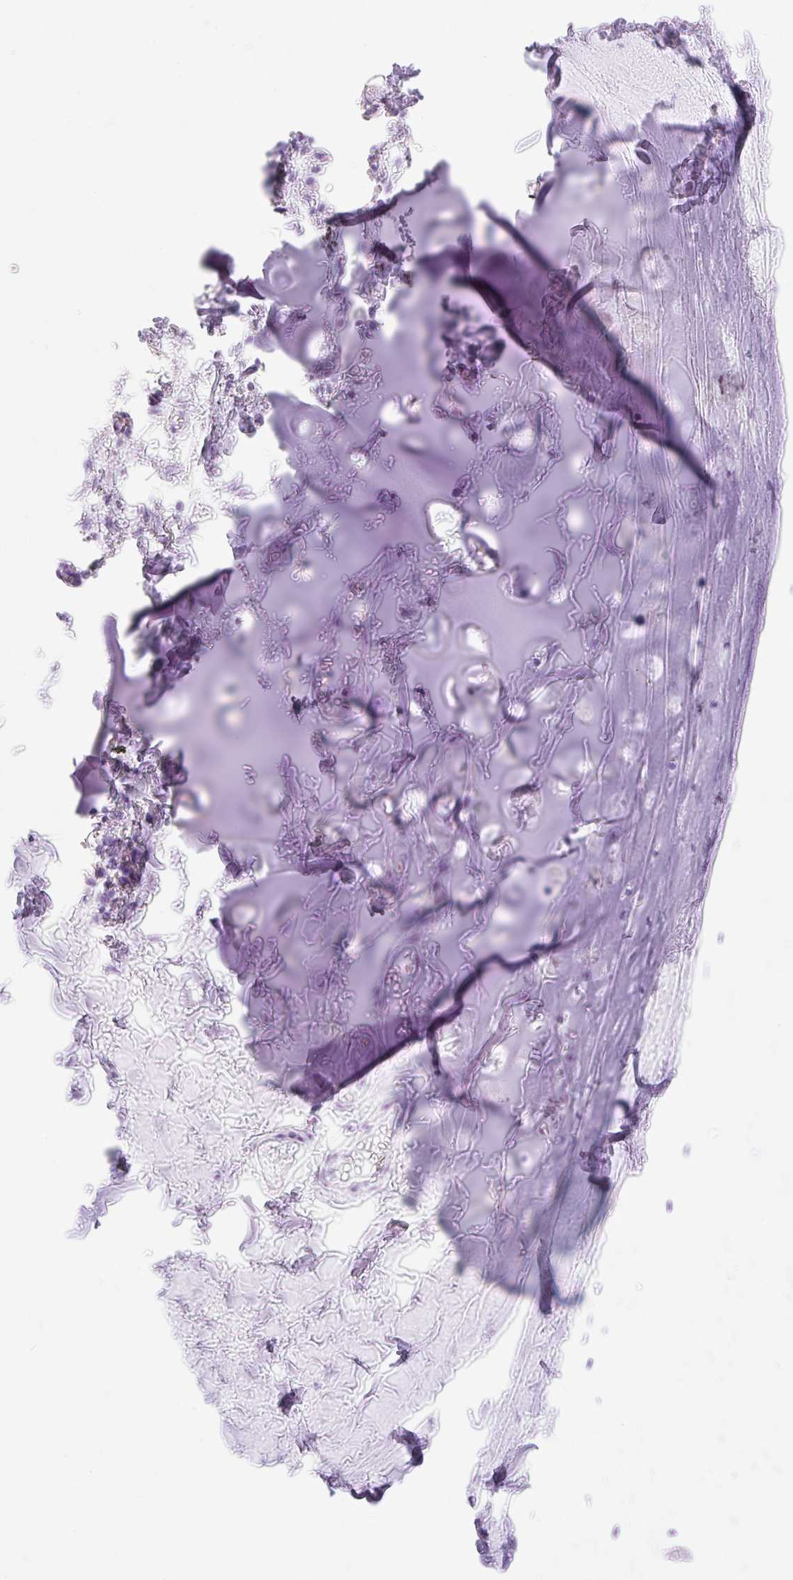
{"staining": {"intensity": "negative", "quantity": "none", "location": "none"}, "tissue": "adipose tissue", "cell_type": "Adipocytes", "image_type": "normal", "snomed": [{"axis": "morphology", "description": "Normal tissue, NOS"}, {"axis": "topography", "description": "Cartilage tissue"}, {"axis": "topography", "description": "Bronchus"}, {"axis": "topography", "description": "Peripheral nerve tissue"}], "caption": "Photomicrograph shows no protein positivity in adipocytes of unremarkable adipose tissue. (Immunohistochemistry, brightfield microscopy, high magnification).", "gene": "MBP", "patient": {"sex": "female", "age": 59}}